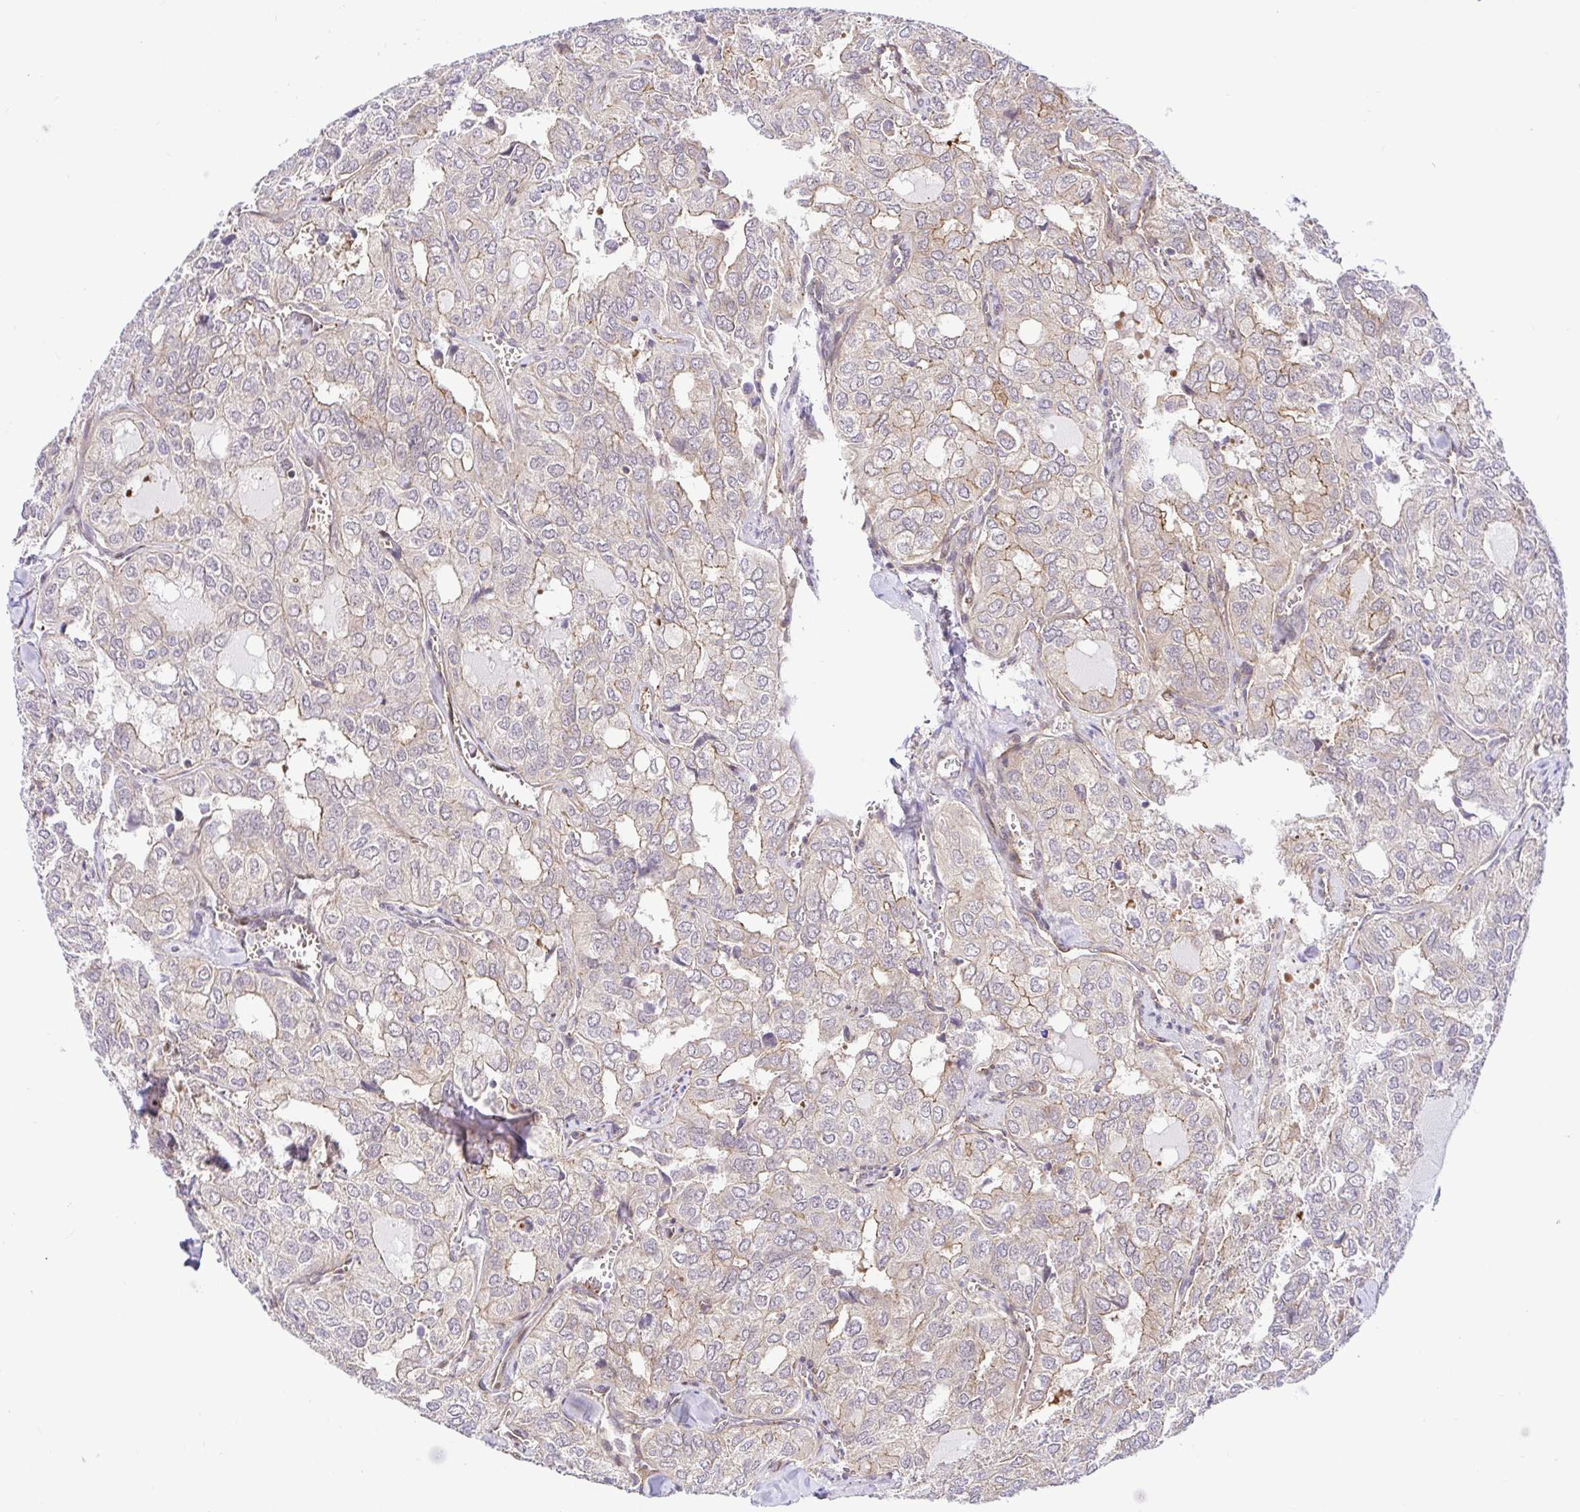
{"staining": {"intensity": "weak", "quantity": "<25%", "location": "cytoplasmic/membranous"}, "tissue": "thyroid cancer", "cell_type": "Tumor cells", "image_type": "cancer", "snomed": [{"axis": "morphology", "description": "Follicular adenoma carcinoma, NOS"}, {"axis": "topography", "description": "Thyroid gland"}], "caption": "A photomicrograph of follicular adenoma carcinoma (thyroid) stained for a protein displays no brown staining in tumor cells.", "gene": "TRIM55", "patient": {"sex": "male", "age": 75}}